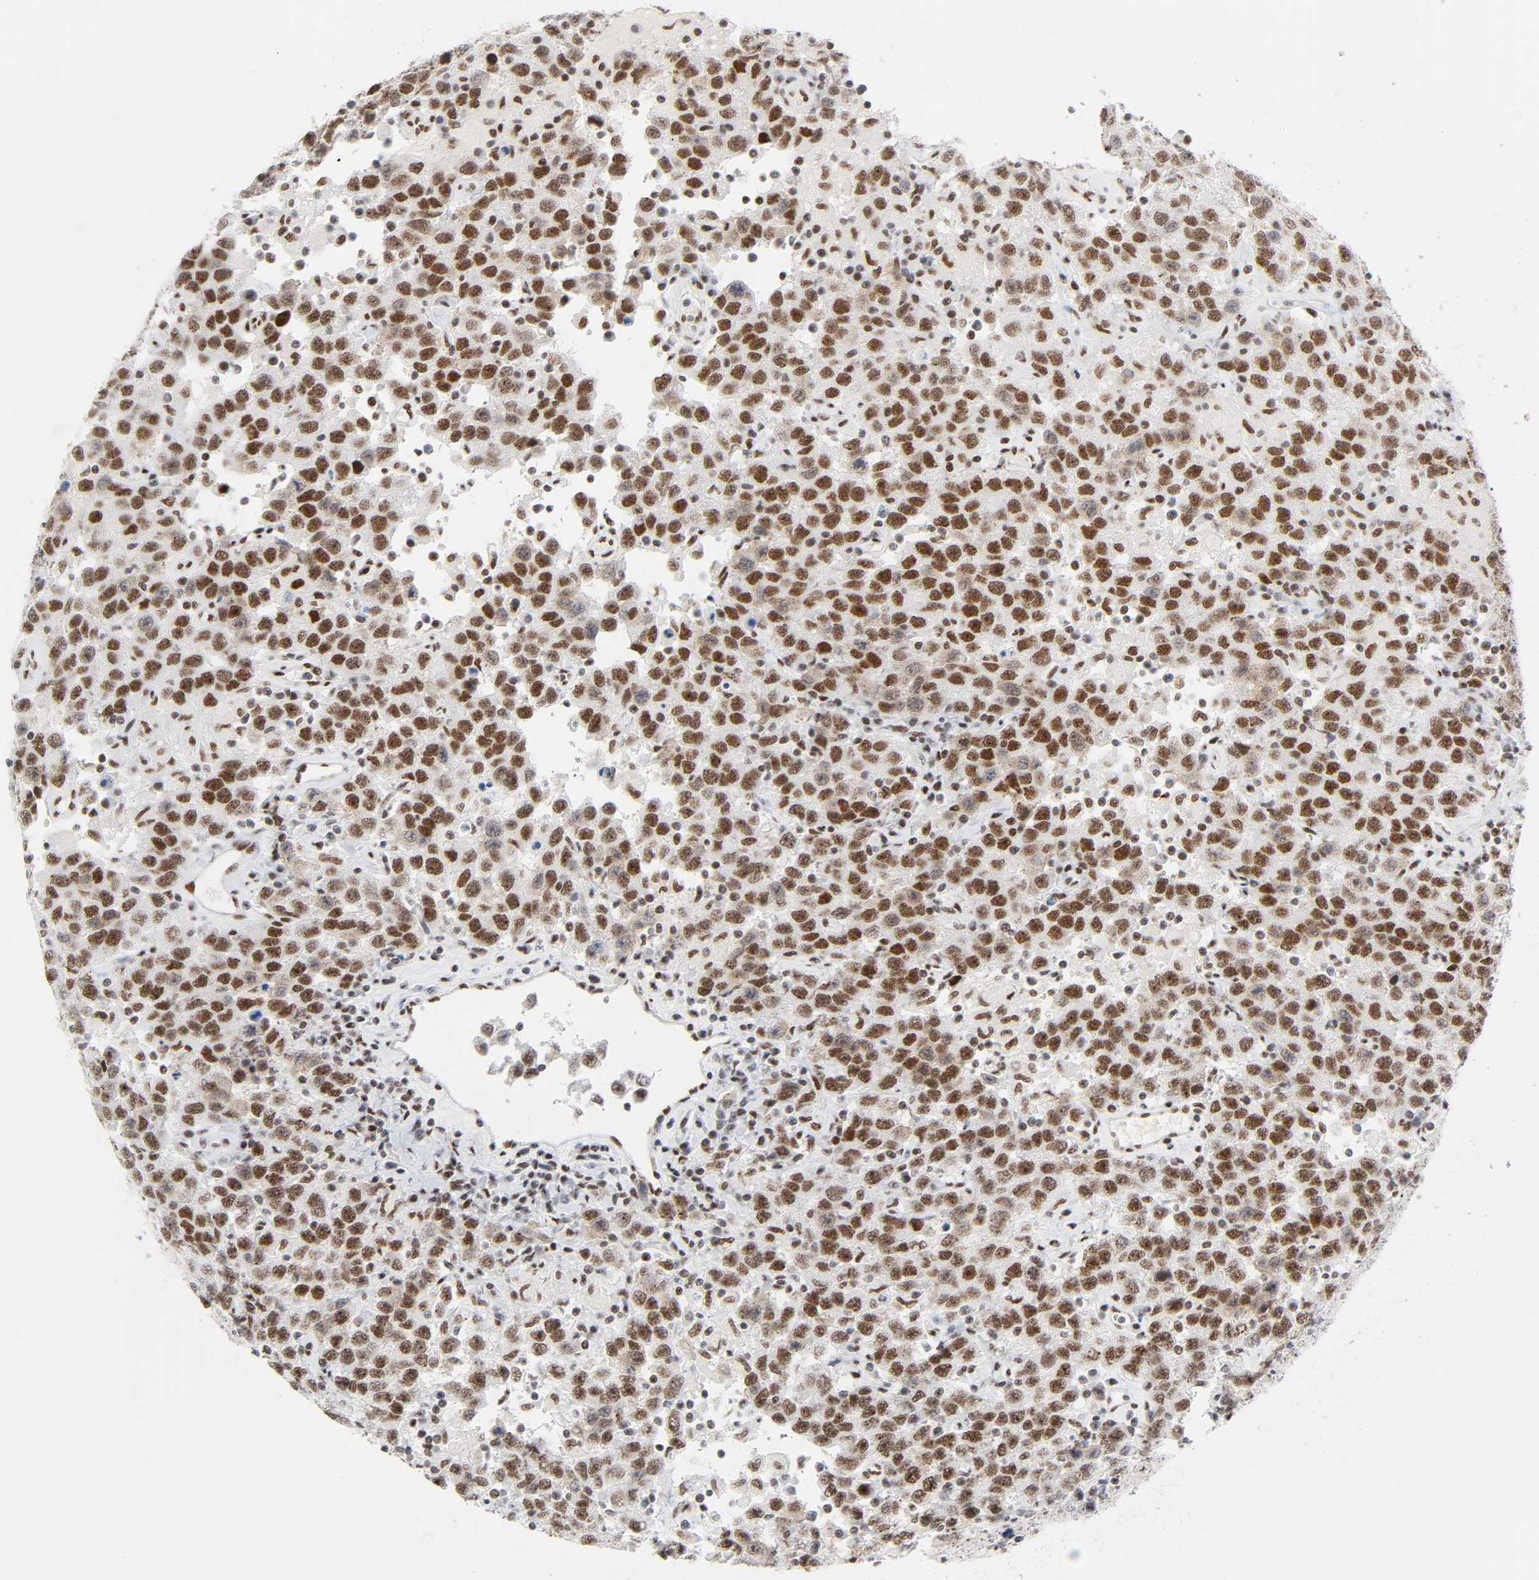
{"staining": {"intensity": "moderate", "quantity": "25%-75%", "location": "nuclear"}, "tissue": "testis cancer", "cell_type": "Tumor cells", "image_type": "cancer", "snomed": [{"axis": "morphology", "description": "Seminoma, NOS"}, {"axis": "topography", "description": "Testis"}], "caption": "Tumor cells reveal medium levels of moderate nuclear positivity in about 25%-75% of cells in human testis cancer (seminoma).", "gene": "HSF1", "patient": {"sex": "male", "age": 41}}